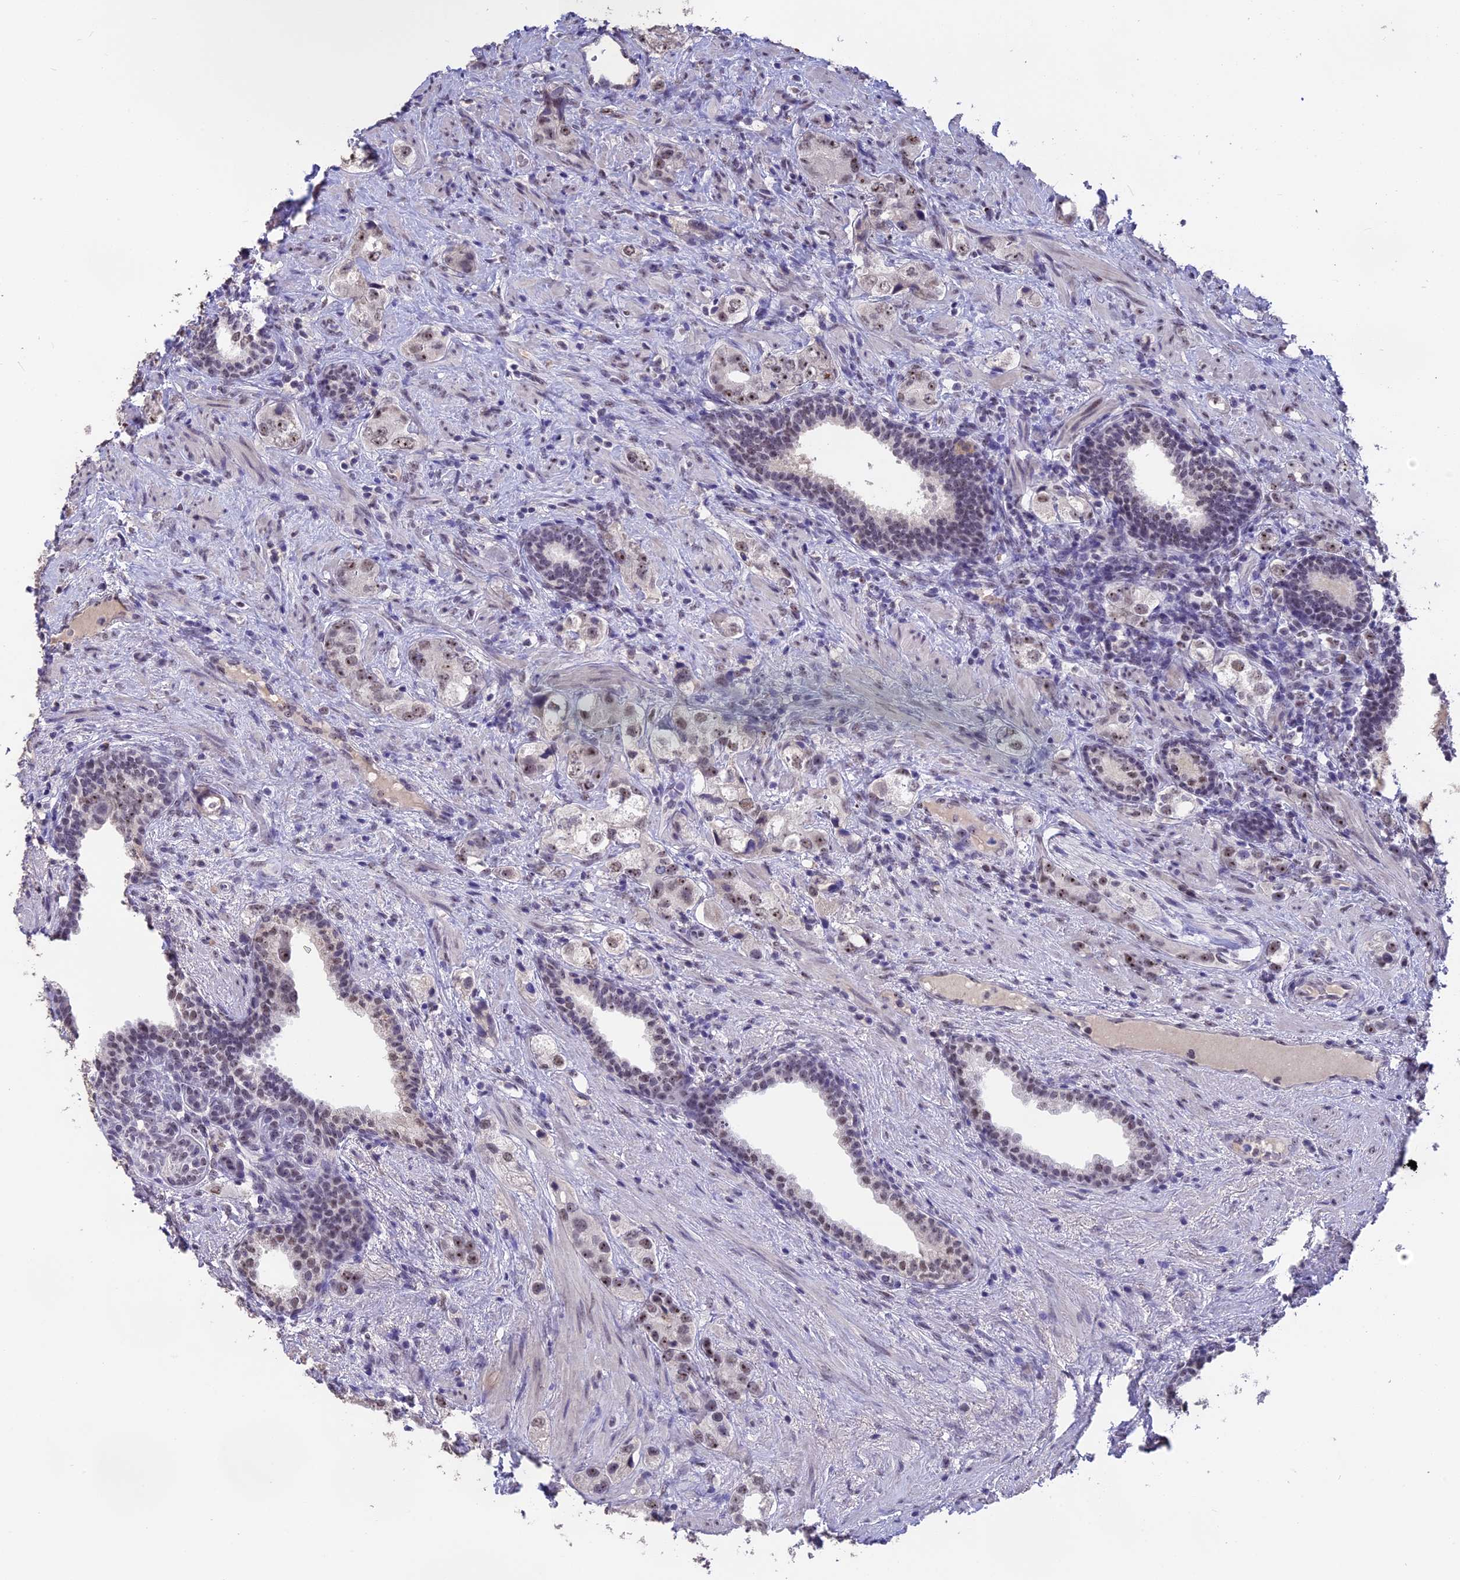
{"staining": {"intensity": "moderate", "quantity": ">75%", "location": "nuclear"}, "tissue": "prostate cancer", "cell_type": "Tumor cells", "image_type": "cancer", "snomed": [{"axis": "morphology", "description": "Adenocarcinoma, High grade"}, {"axis": "topography", "description": "Prostate"}], "caption": "Prostate adenocarcinoma (high-grade) stained with DAB immunohistochemistry exhibits medium levels of moderate nuclear staining in about >75% of tumor cells. The staining is performed using DAB brown chromogen to label protein expression. The nuclei are counter-stained blue using hematoxylin.", "gene": "SETD2", "patient": {"sex": "male", "age": 63}}